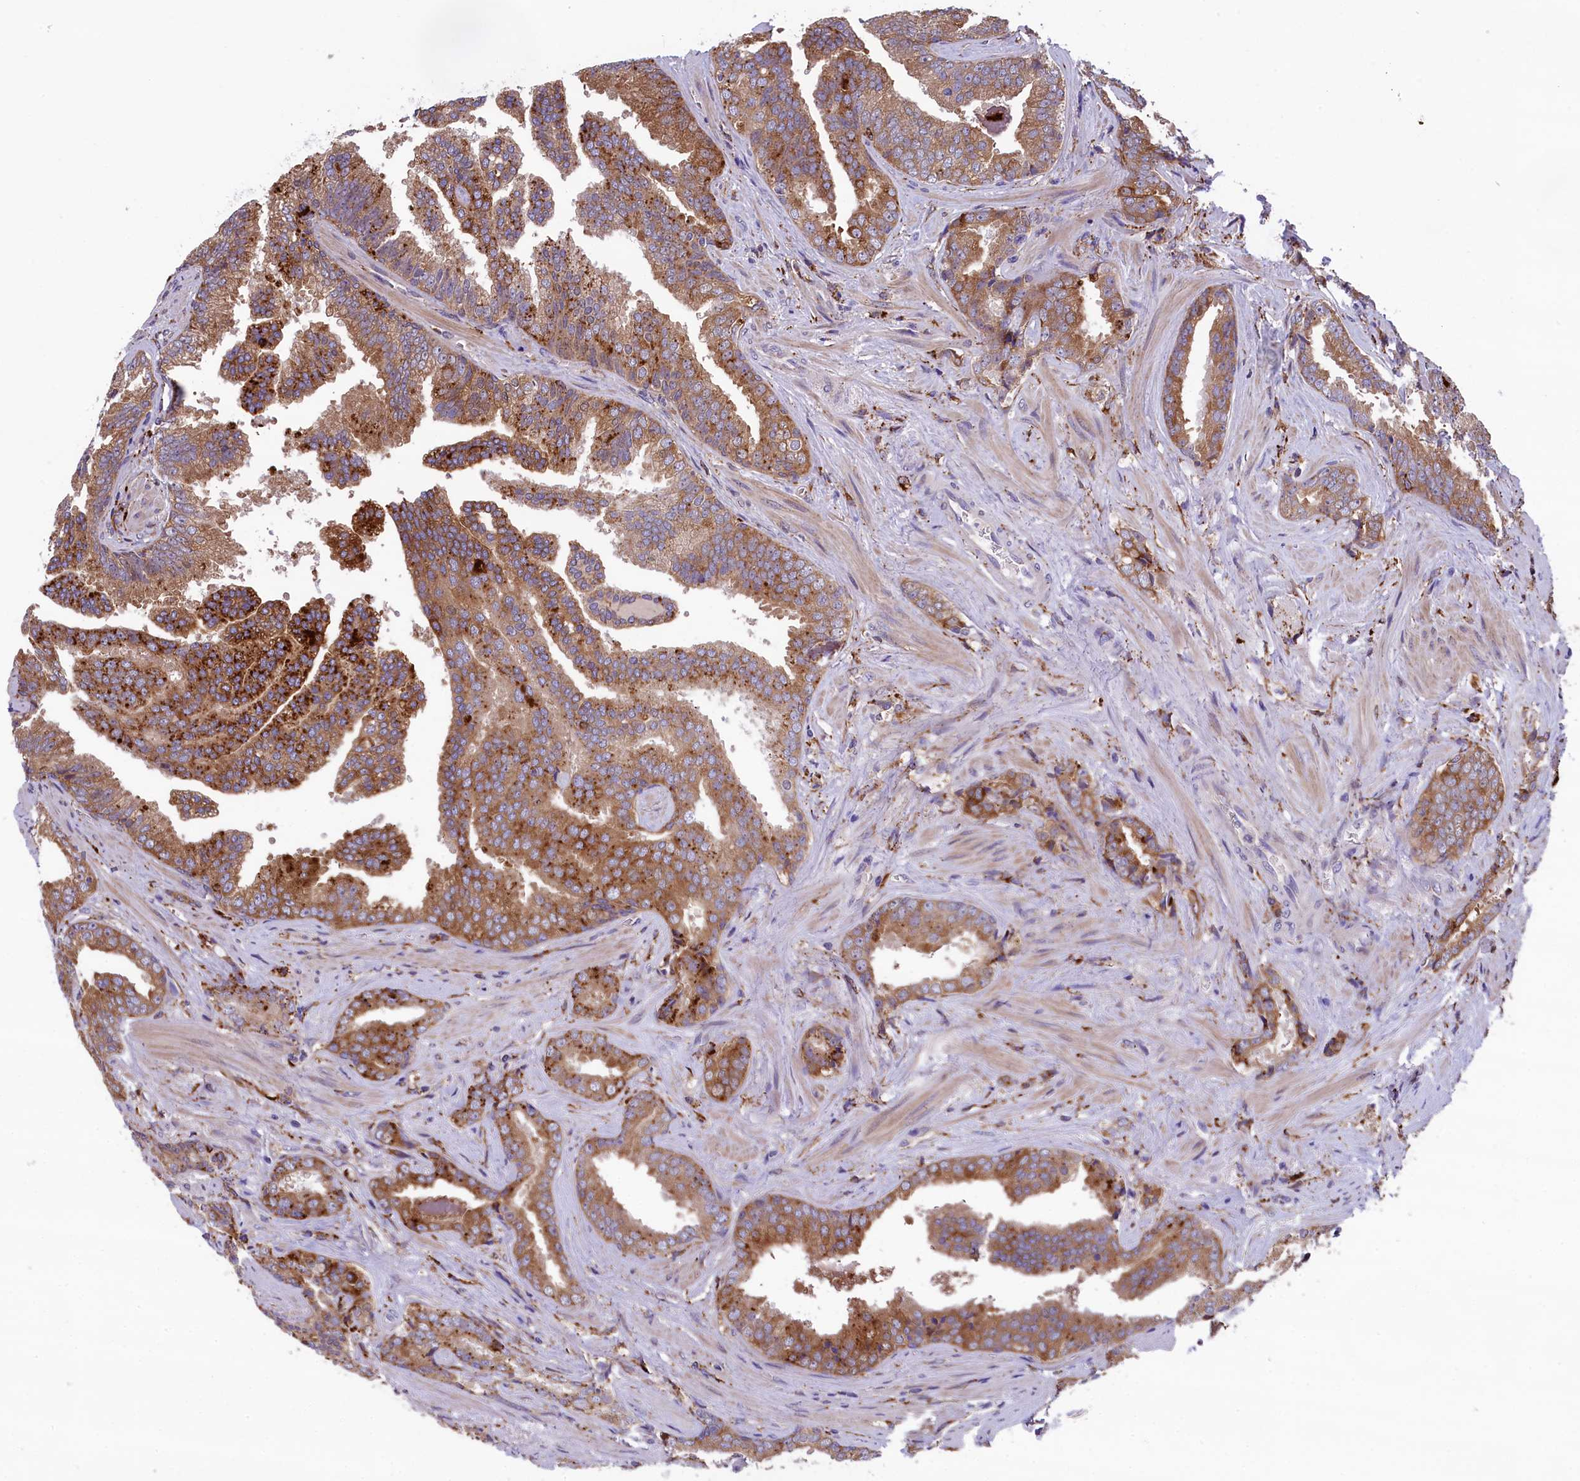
{"staining": {"intensity": "moderate", "quantity": ">75%", "location": "cytoplasmic/membranous"}, "tissue": "prostate cancer", "cell_type": "Tumor cells", "image_type": "cancer", "snomed": [{"axis": "morphology", "description": "Adenocarcinoma, High grade"}, {"axis": "topography", "description": "Prostate"}], "caption": "Prostate cancer (high-grade adenocarcinoma) stained with IHC demonstrates moderate cytoplasmic/membranous expression in about >75% of tumor cells.", "gene": "MAN2B1", "patient": {"sex": "male", "age": 63}}